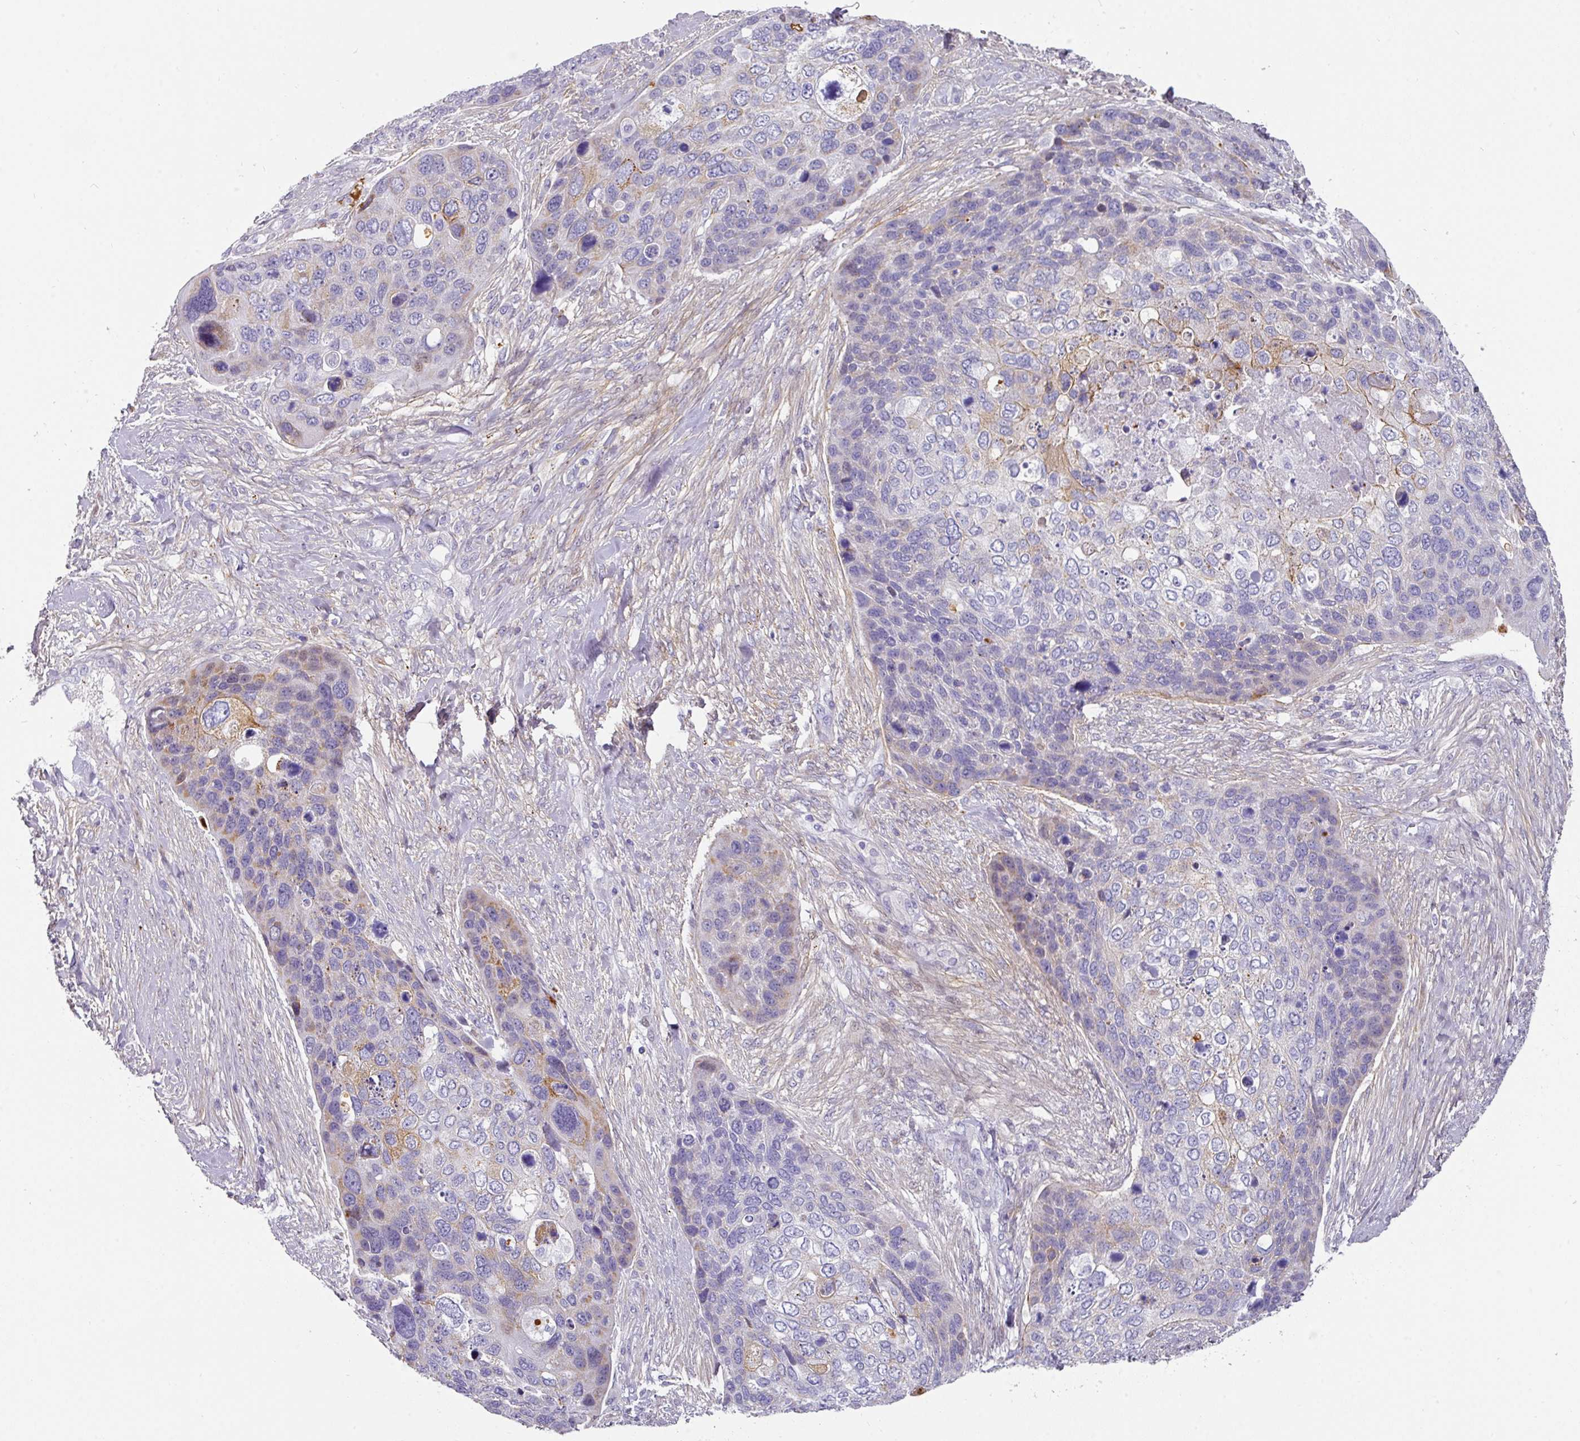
{"staining": {"intensity": "moderate", "quantity": "<25%", "location": "cytoplasmic/membranous"}, "tissue": "skin cancer", "cell_type": "Tumor cells", "image_type": "cancer", "snomed": [{"axis": "morphology", "description": "Basal cell carcinoma"}, {"axis": "topography", "description": "Skin"}], "caption": "Immunohistochemical staining of human skin cancer (basal cell carcinoma) shows low levels of moderate cytoplasmic/membranous expression in about <25% of tumor cells.", "gene": "ANKRD29", "patient": {"sex": "female", "age": 74}}